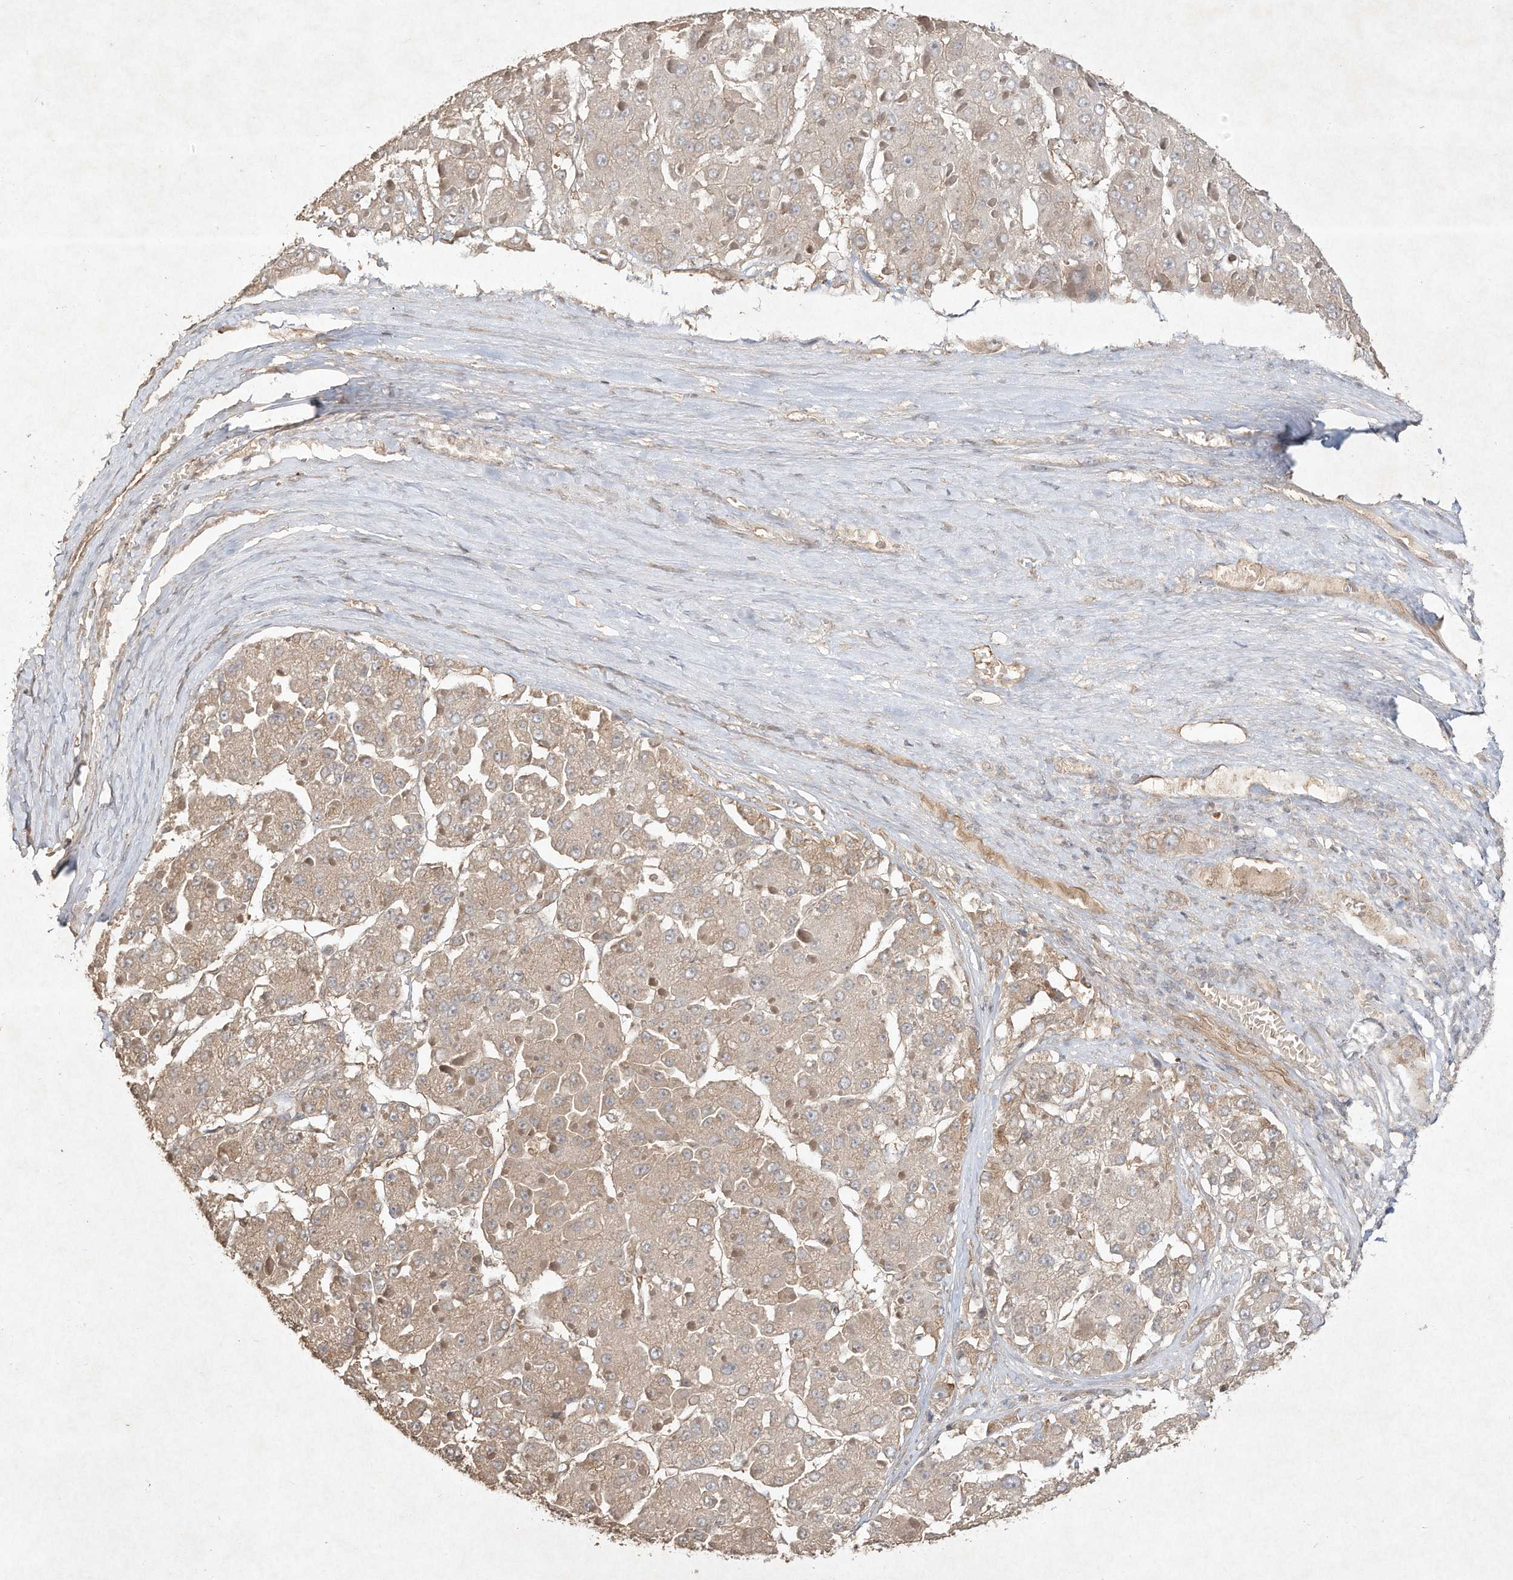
{"staining": {"intensity": "weak", "quantity": "25%-75%", "location": "cytoplasmic/membranous"}, "tissue": "liver cancer", "cell_type": "Tumor cells", "image_type": "cancer", "snomed": [{"axis": "morphology", "description": "Carcinoma, Hepatocellular, NOS"}, {"axis": "topography", "description": "Liver"}], "caption": "Protein staining of liver hepatocellular carcinoma tissue demonstrates weak cytoplasmic/membranous positivity in approximately 25%-75% of tumor cells.", "gene": "DYNC1I2", "patient": {"sex": "female", "age": 73}}